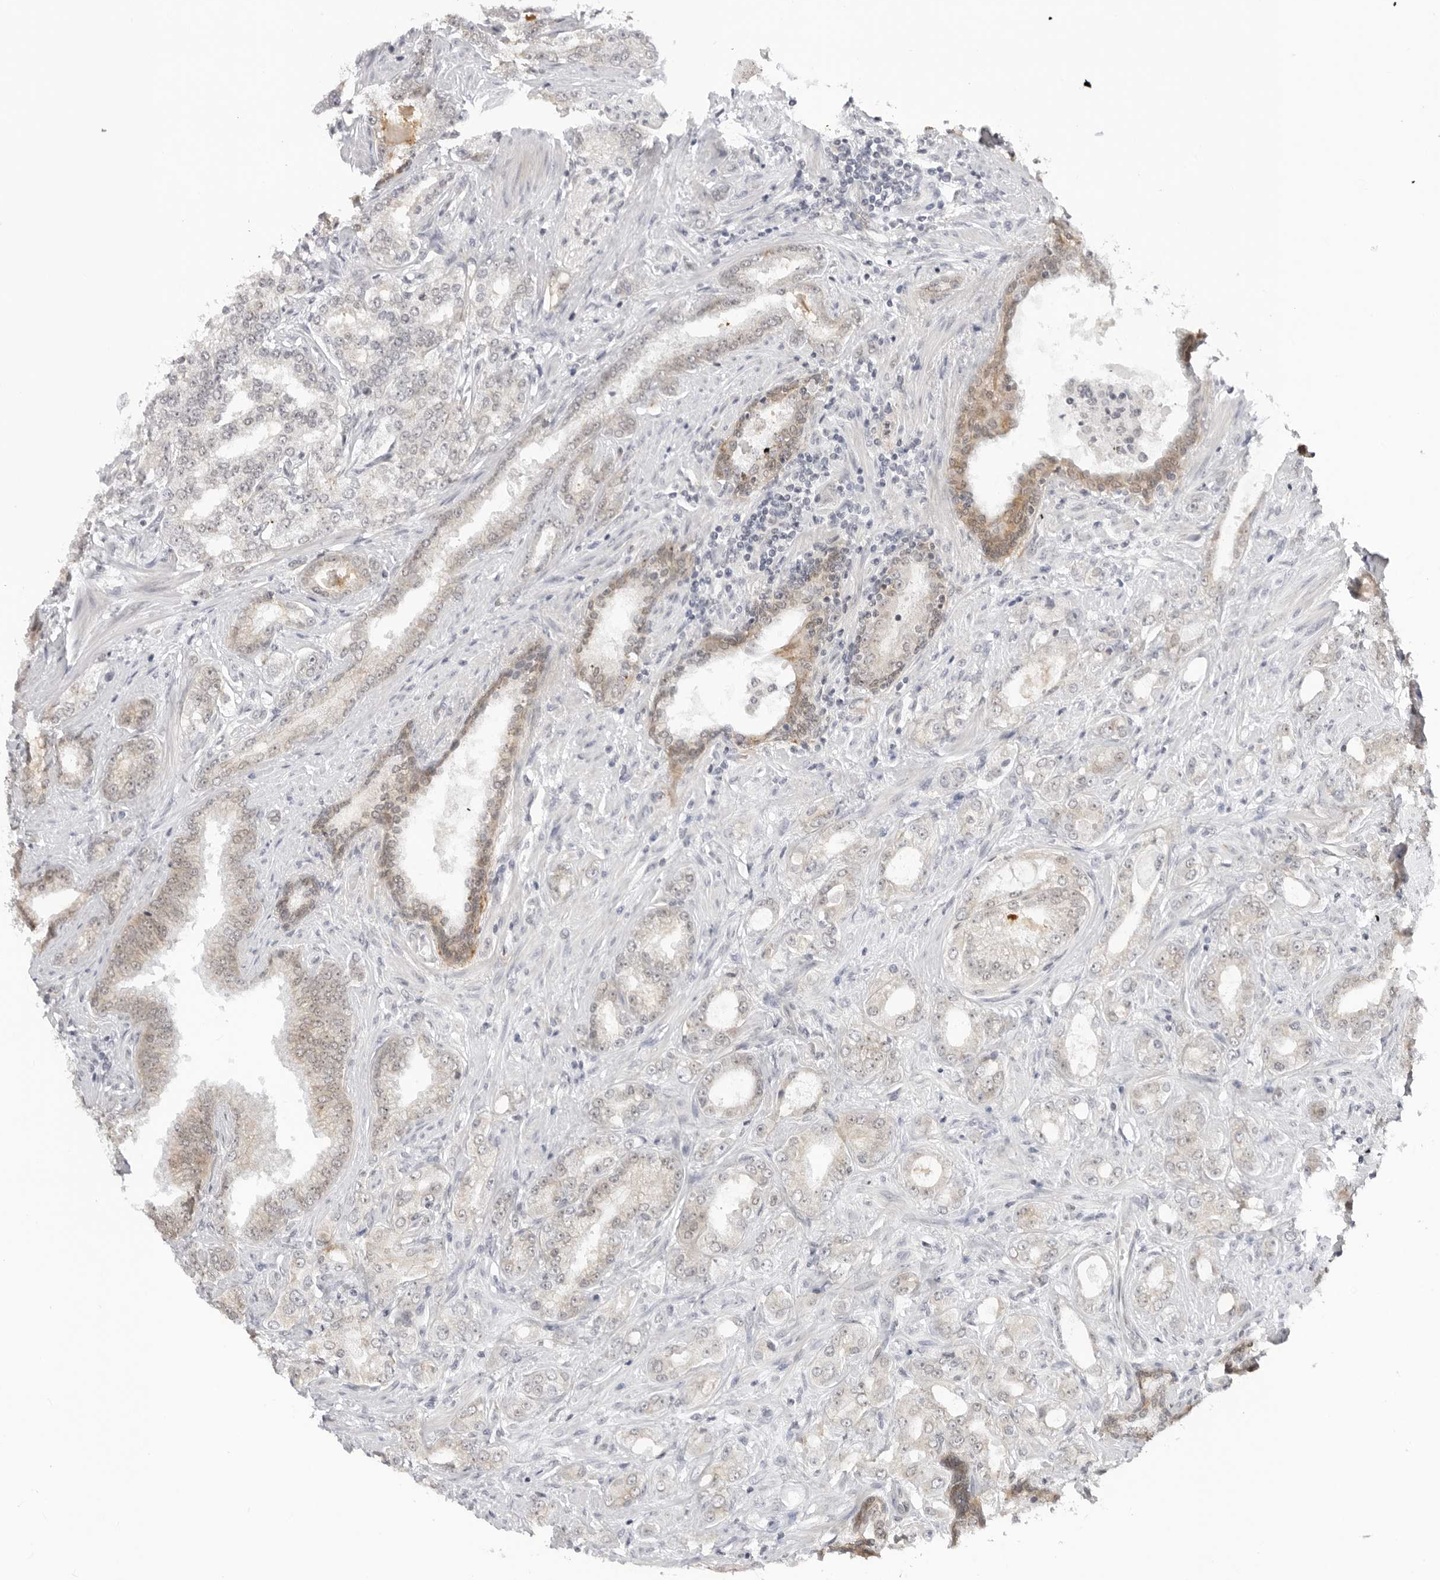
{"staining": {"intensity": "negative", "quantity": "none", "location": "none"}, "tissue": "prostate cancer", "cell_type": "Tumor cells", "image_type": "cancer", "snomed": [{"axis": "morphology", "description": "Normal tissue, NOS"}, {"axis": "morphology", "description": "Adenocarcinoma, High grade"}, {"axis": "topography", "description": "Prostate"}], "caption": "Immunohistochemistry of human adenocarcinoma (high-grade) (prostate) reveals no positivity in tumor cells.", "gene": "TRAPPC3", "patient": {"sex": "male", "age": 83}}